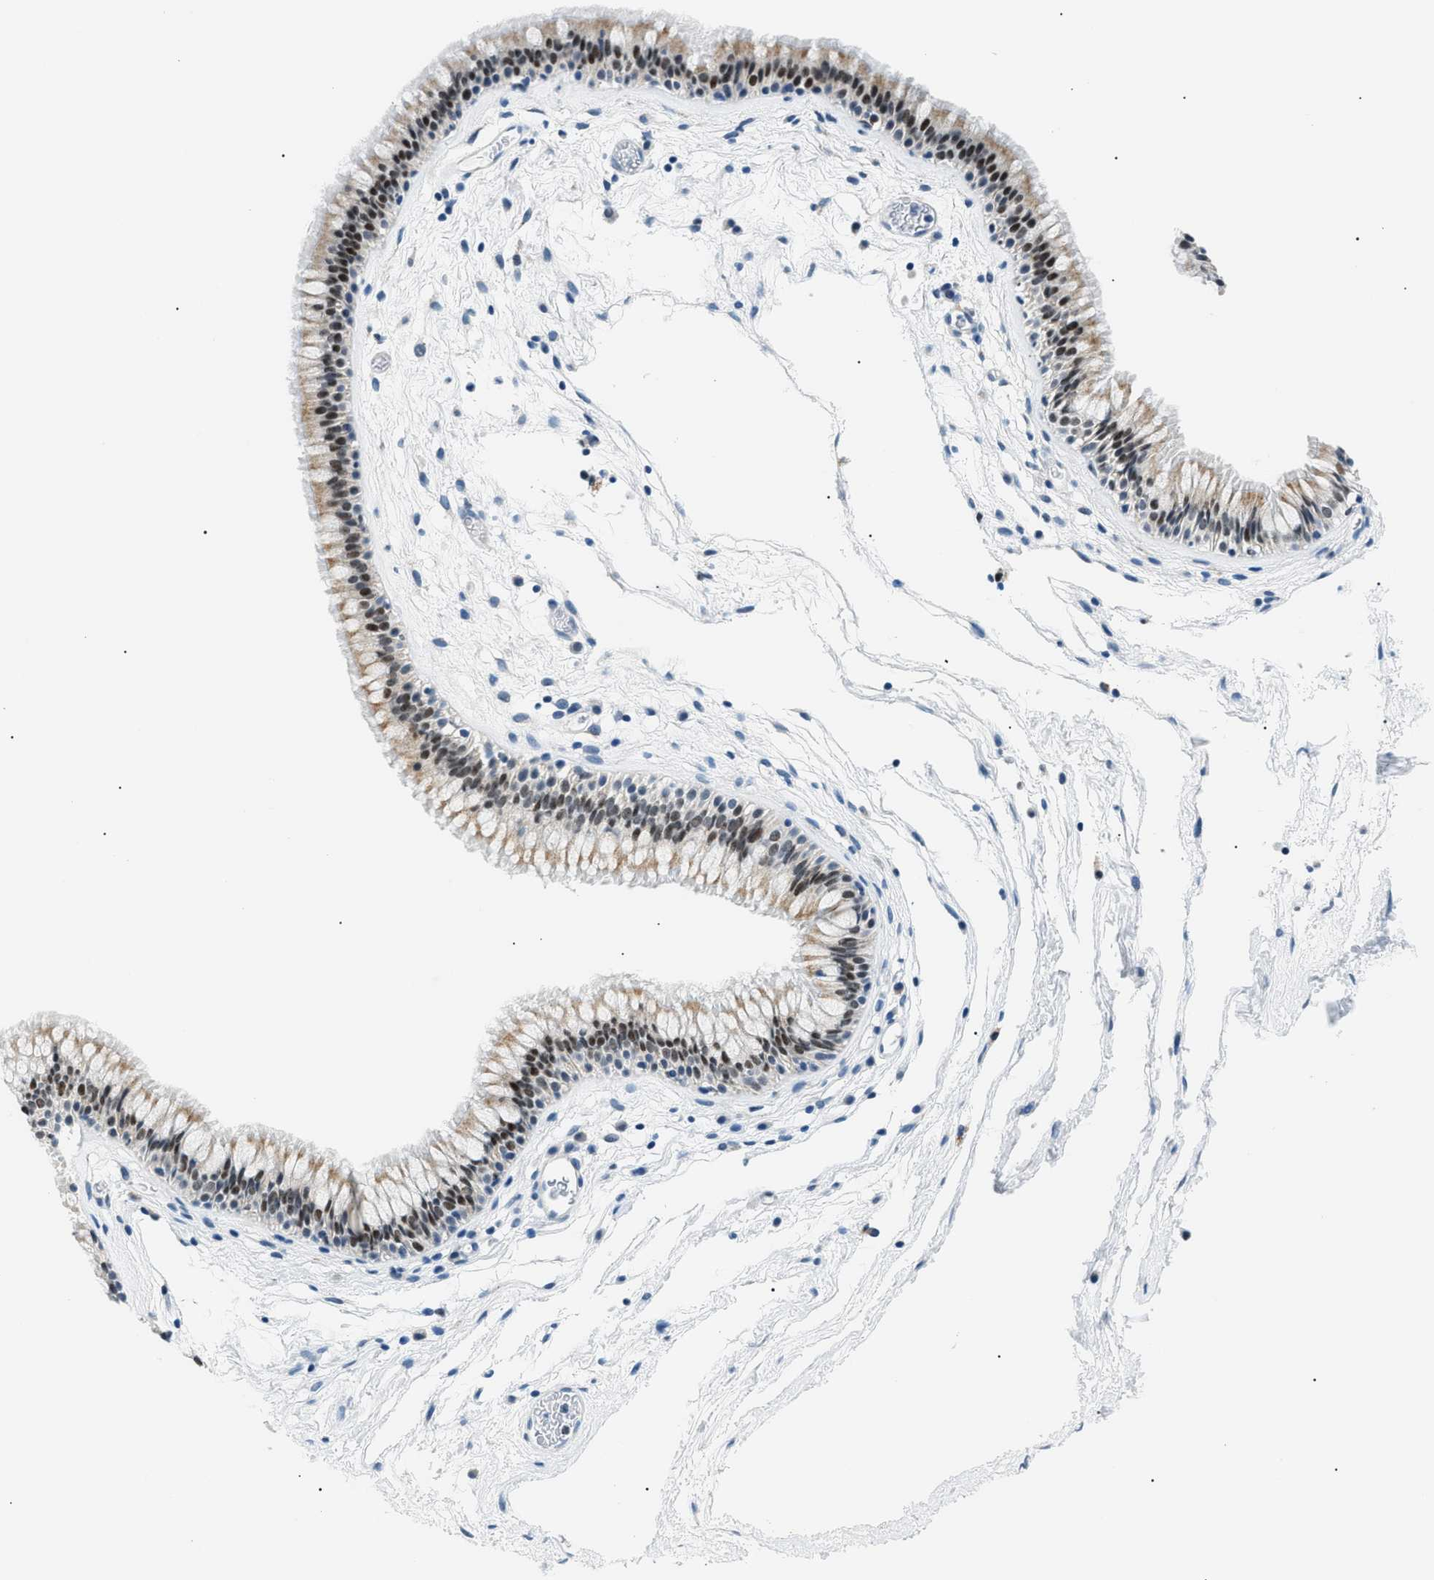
{"staining": {"intensity": "strong", "quantity": ">75%", "location": "nuclear"}, "tissue": "nasopharynx", "cell_type": "Respiratory epithelial cells", "image_type": "normal", "snomed": [{"axis": "morphology", "description": "Normal tissue, NOS"}, {"axis": "morphology", "description": "Inflammation, NOS"}, {"axis": "topography", "description": "Nasopharynx"}], "caption": "Brown immunohistochemical staining in benign human nasopharynx exhibits strong nuclear staining in approximately >75% of respiratory epithelial cells.", "gene": "SMARCC1", "patient": {"sex": "male", "age": 48}}